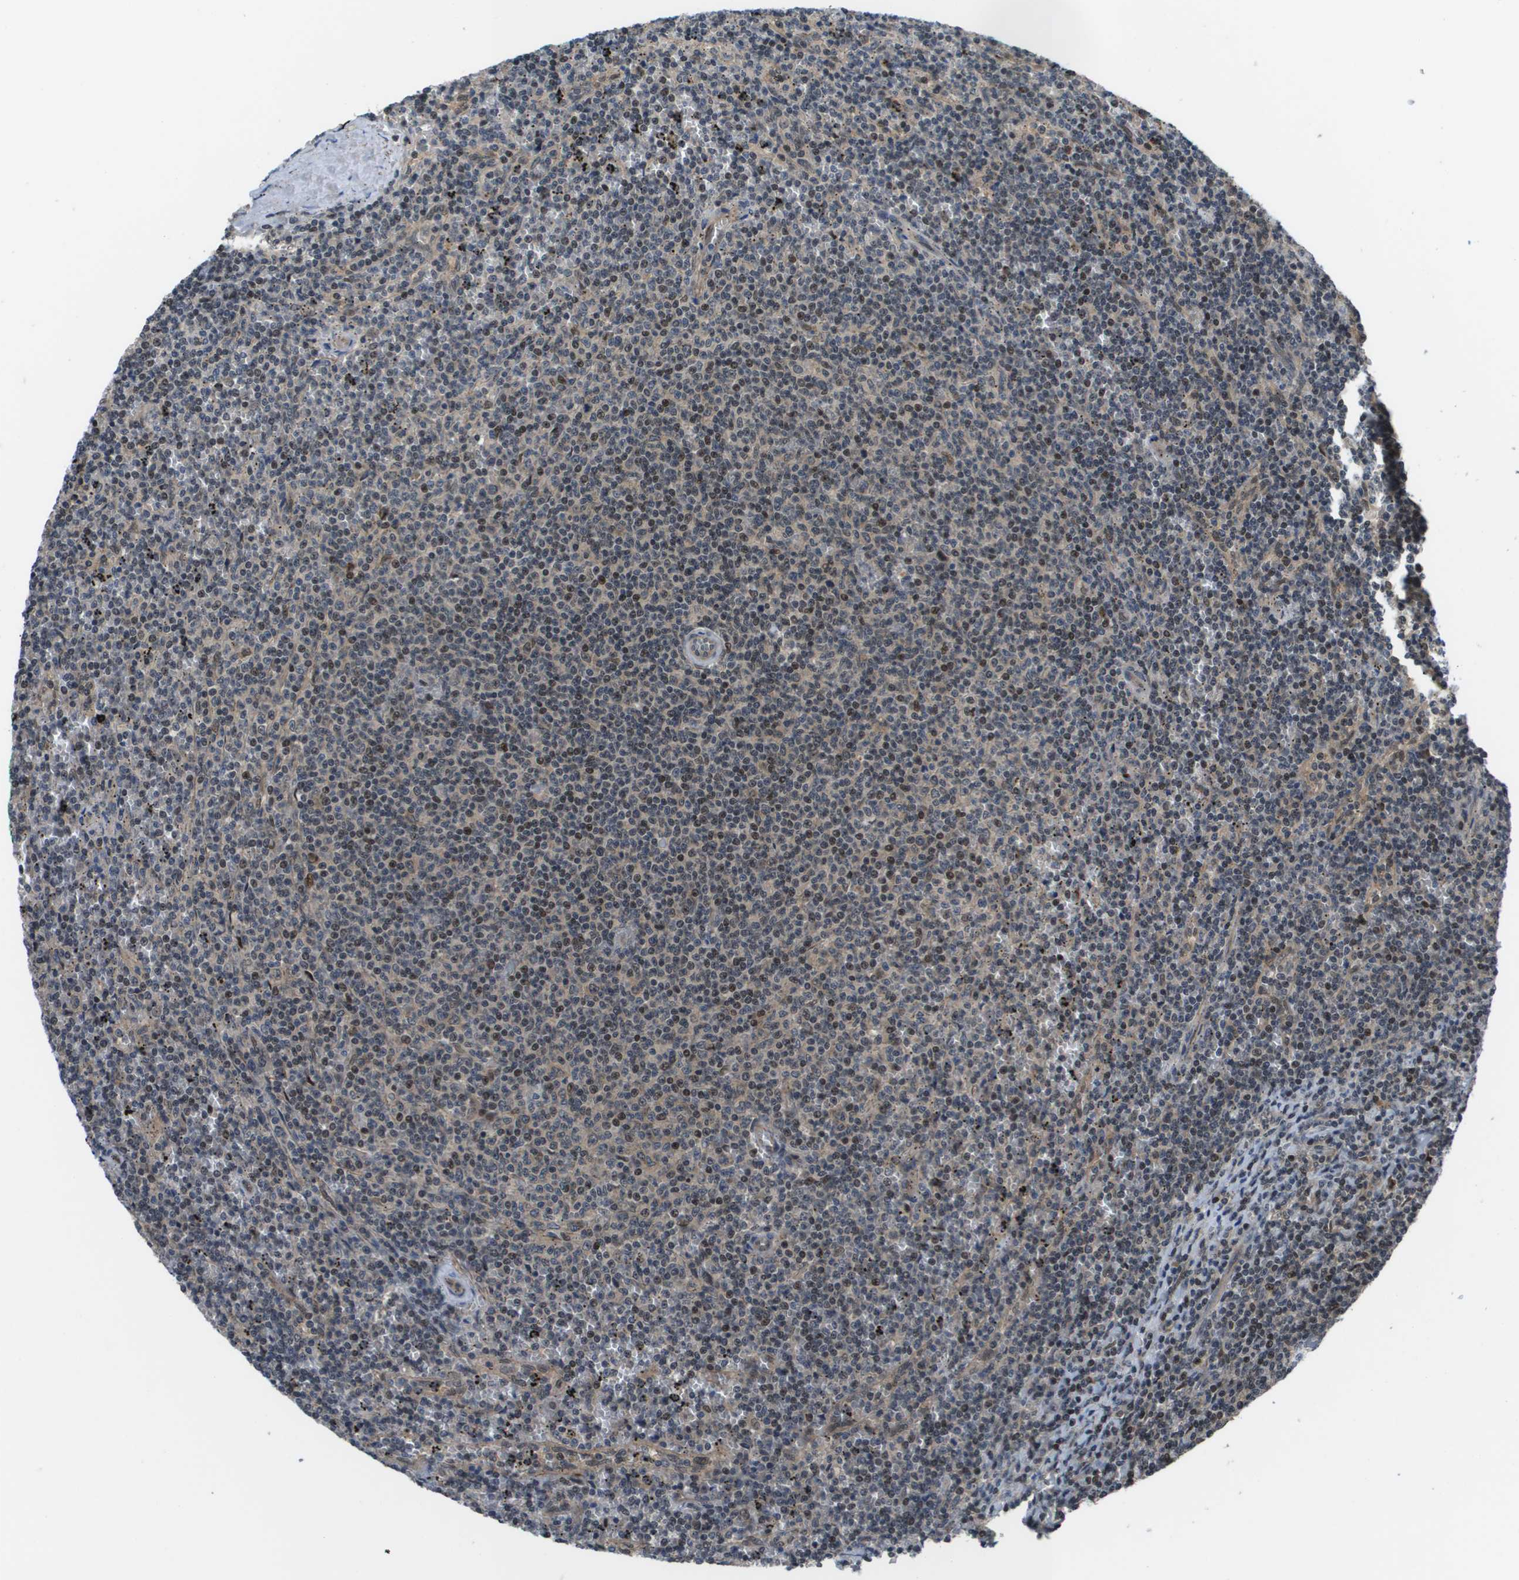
{"staining": {"intensity": "weak", "quantity": "25%-75%", "location": "nuclear"}, "tissue": "lymphoma", "cell_type": "Tumor cells", "image_type": "cancer", "snomed": [{"axis": "morphology", "description": "Malignant lymphoma, non-Hodgkin's type, Low grade"}, {"axis": "topography", "description": "Spleen"}], "caption": "Lymphoma stained for a protein reveals weak nuclear positivity in tumor cells.", "gene": "ENPP5", "patient": {"sex": "female", "age": 50}}